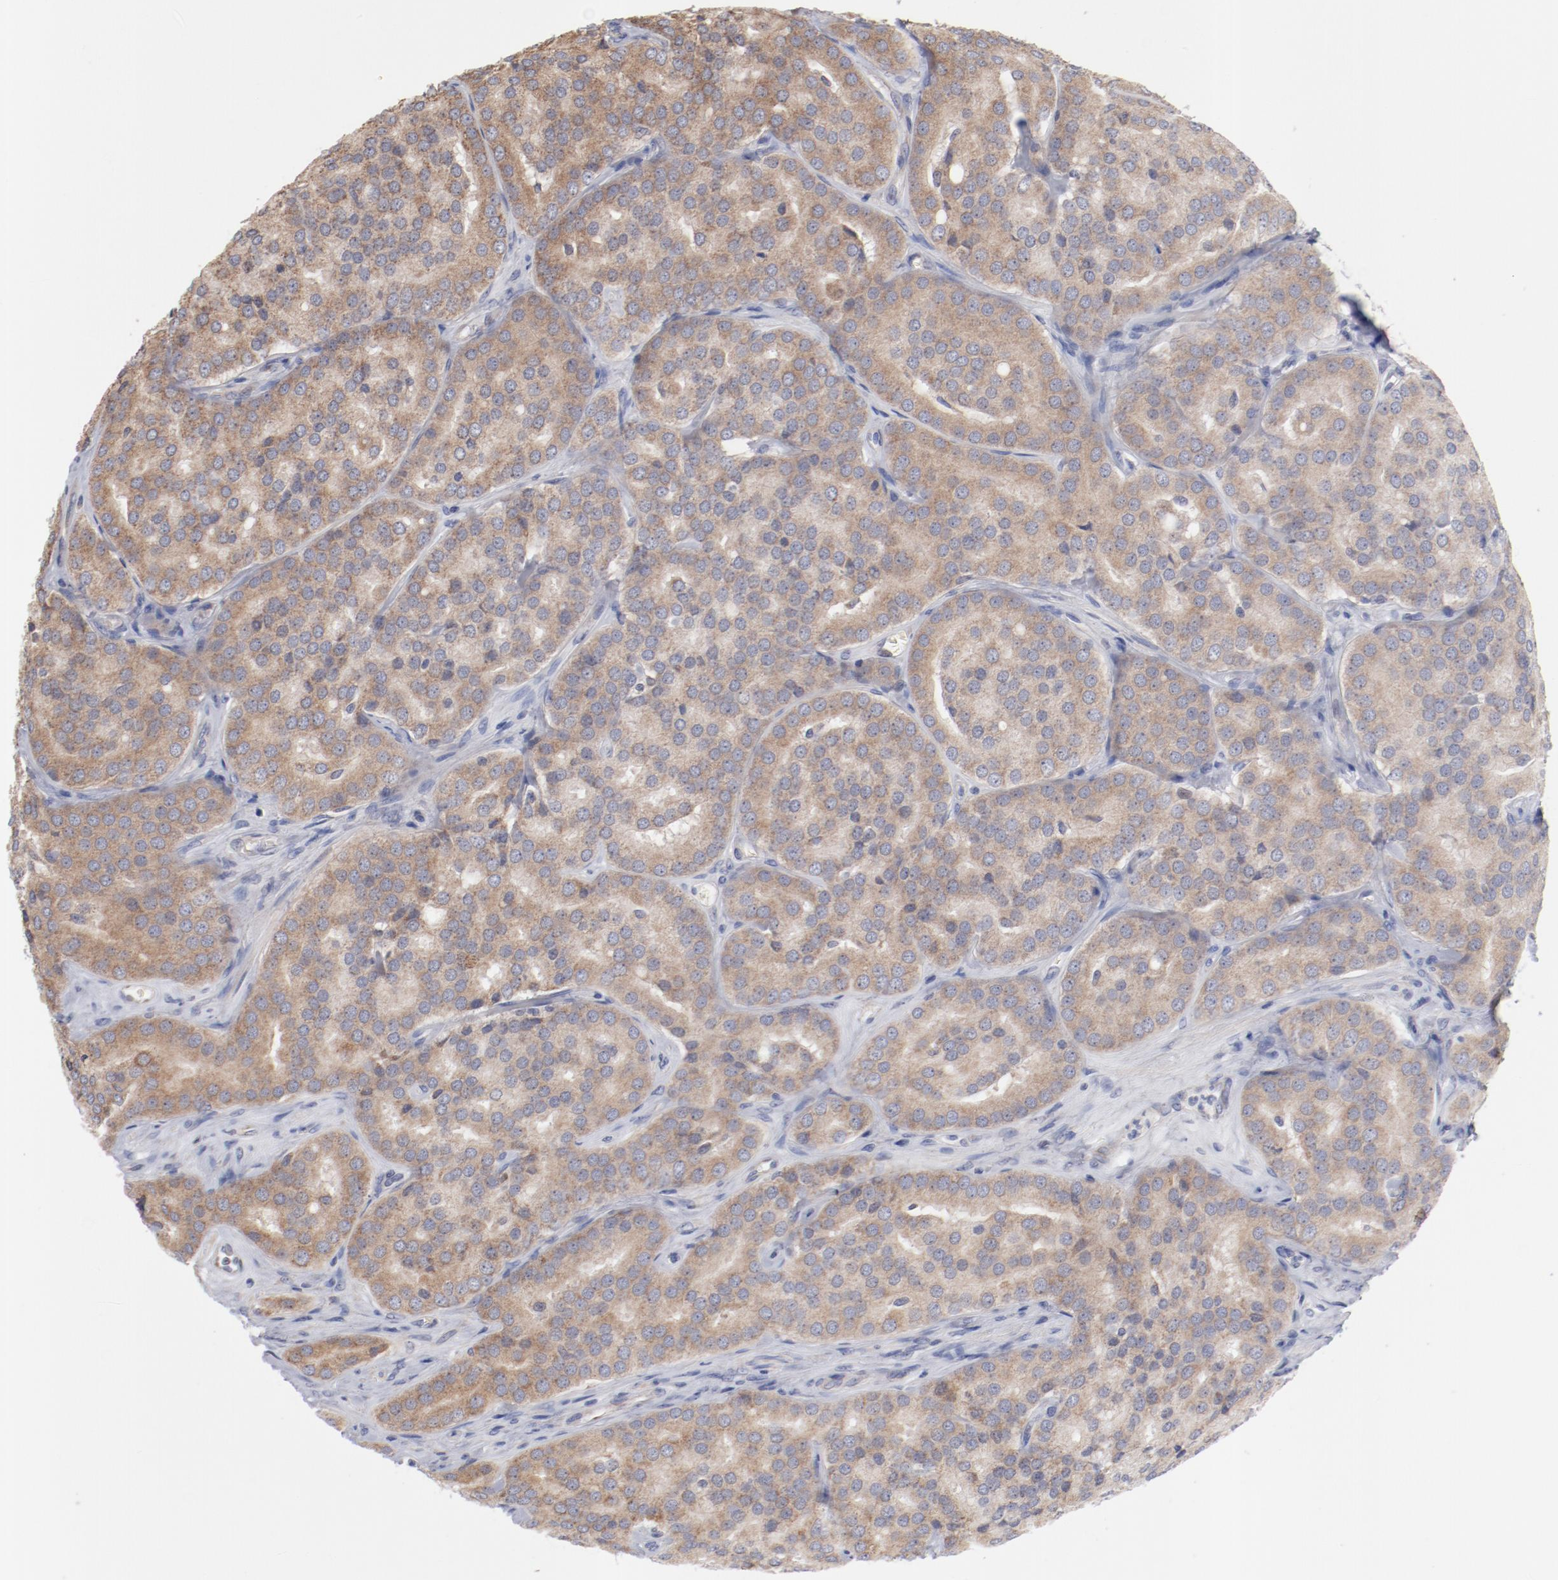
{"staining": {"intensity": "moderate", "quantity": ">75%", "location": "cytoplasmic/membranous"}, "tissue": "prostate cancer", "cell_type": "Tumor cells", "image_type": "cancer", "snomed": [{"axis": "morphology", "description": "Adenocarcinoma, High grade"}, {"axis": "topography", "description": "Prostate"}], "caption": "Protein analysis of prostate adenocarcinoma (high-grade) tissue demonstrates moderate cytoplasmic/membranous staining in approximately >75% of tumor cells.", "gene": "PPFIBP2", "patient": {"sex": "male", "age": 64}}